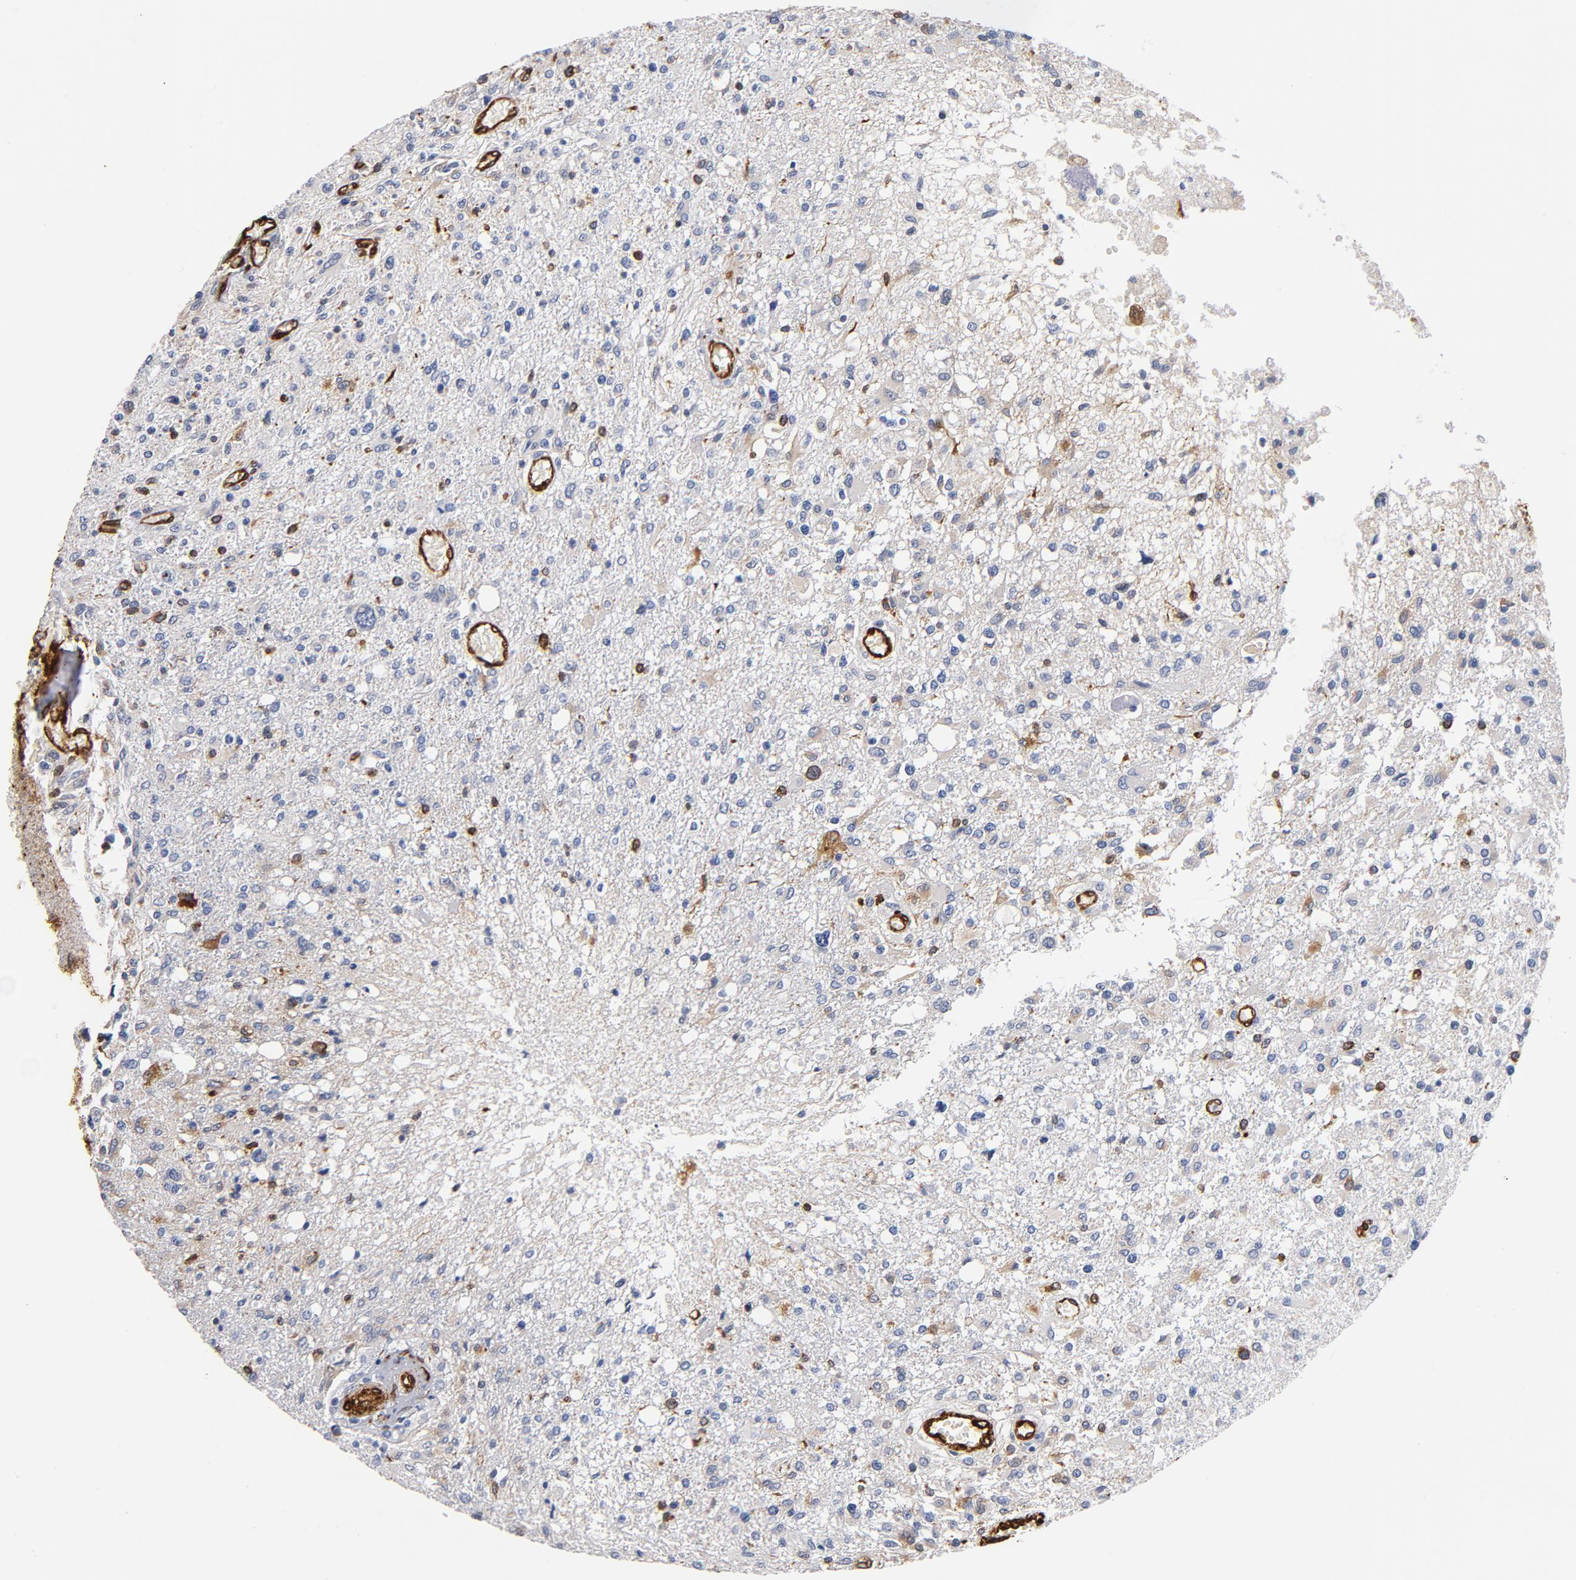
{"staining": {"intensity": "negative", "quantity": "none", "location": "none"}, "tissue": "glioma", "cell_type": "Tumor cells", "image_type": "cancer", "snomed": [{"axis": "morphology", "description": "Glioma, malignant, High grade"}, {"axis": "topography", "description": "Cerebral cortex"}], "caption": "Glioma was stained to show a protein in brown. There is no significant positivity in tumor cells. (DAB IHC with hematoxylin counter stain).", "gene": "SERPINH1", "patient": {"sex": "male", "age": 76}}